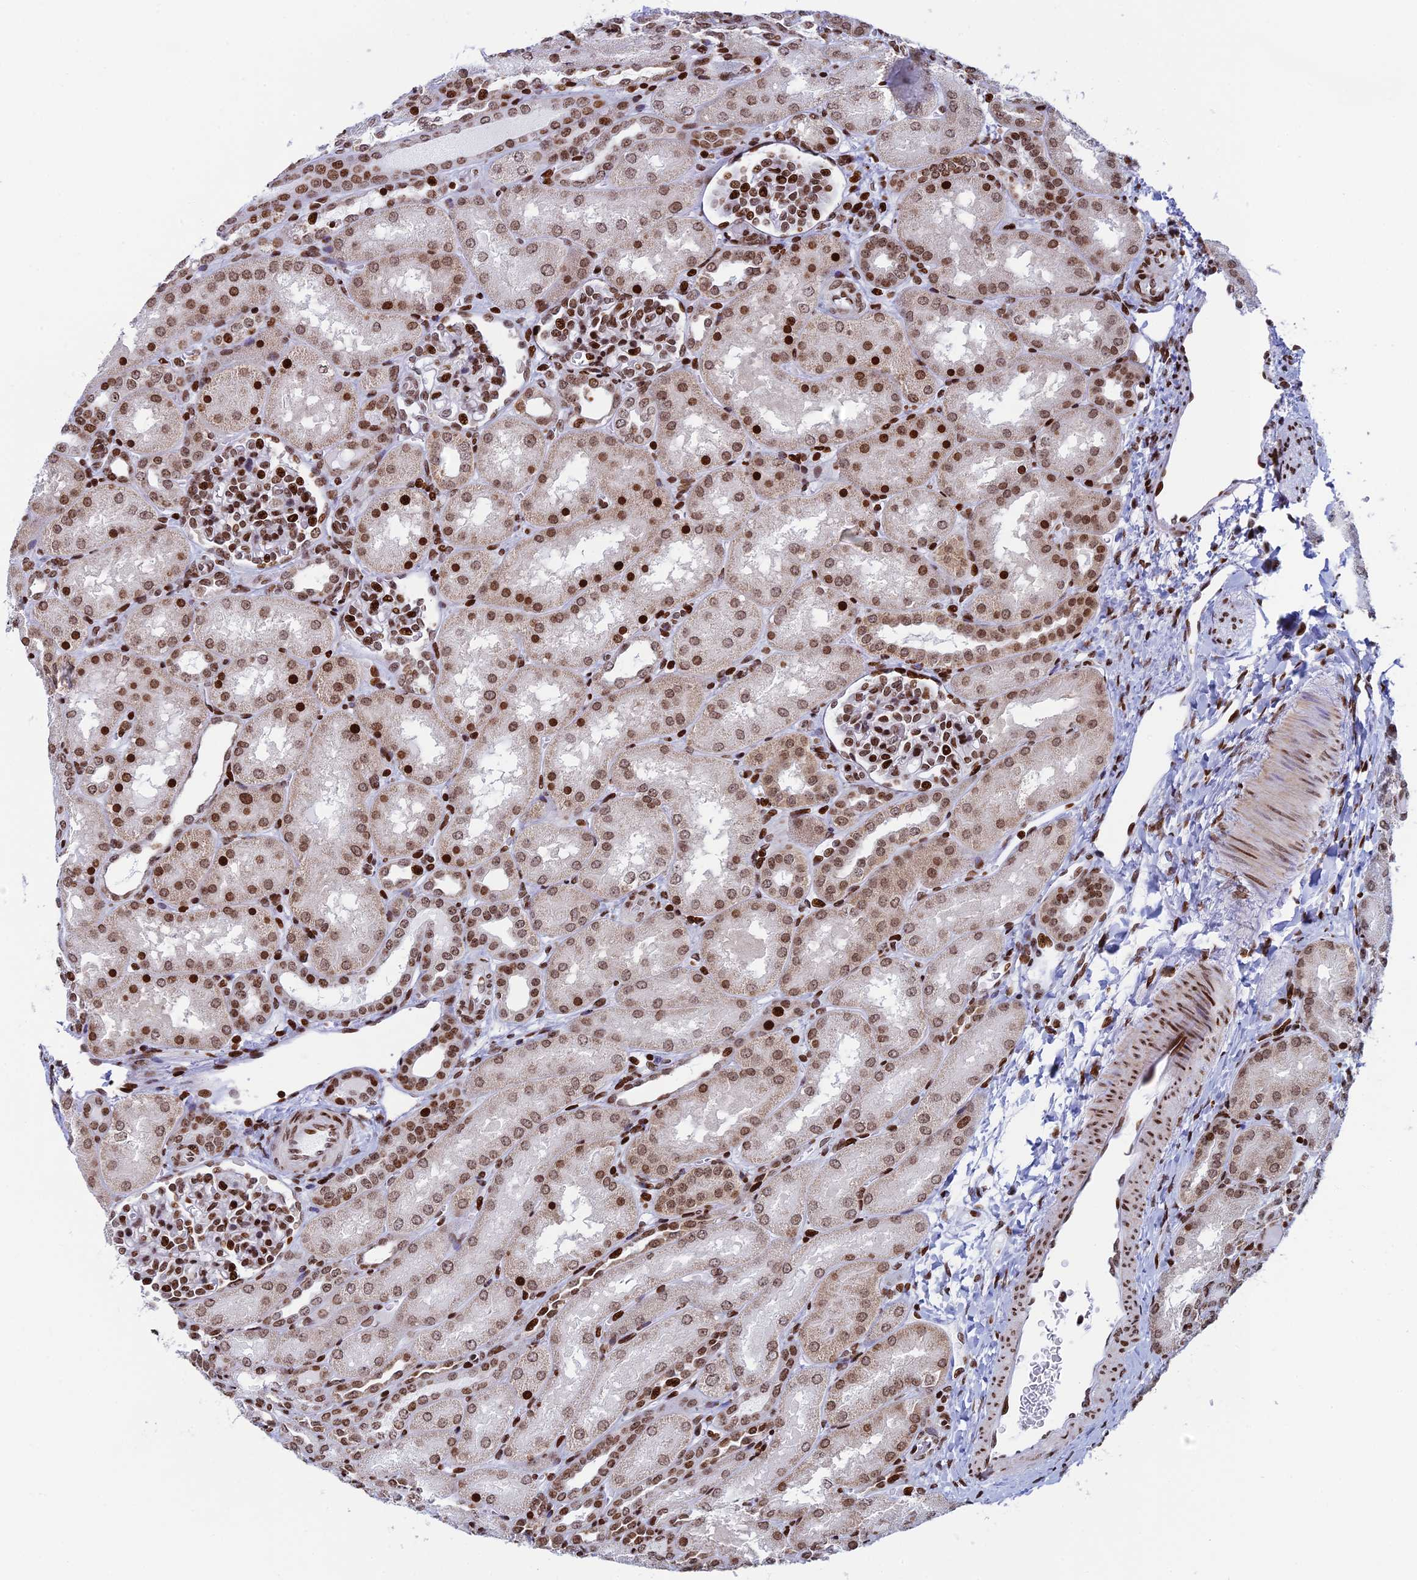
{"staining": {"intensity": "moderate", "quantity": ">75%", "location": "nuclear"}, "tissue": "kidney", "cell_type": "Cells in glomeruli", "image_type": "normal", "snomed": [{"axis": "morphology", "description": "Normal tissue, NOS"}, {"axis": "topography", "description": "Kidney"}], "caption": "Moderate nuclear protein positivity is appreciated in about >75% of cells in glomeruli in kidney. (DAB IHC, brown staining for protein, blue staining for nuclei).", "gene": "RPAP1", "patient": {"sex": "male", "age": 1}}